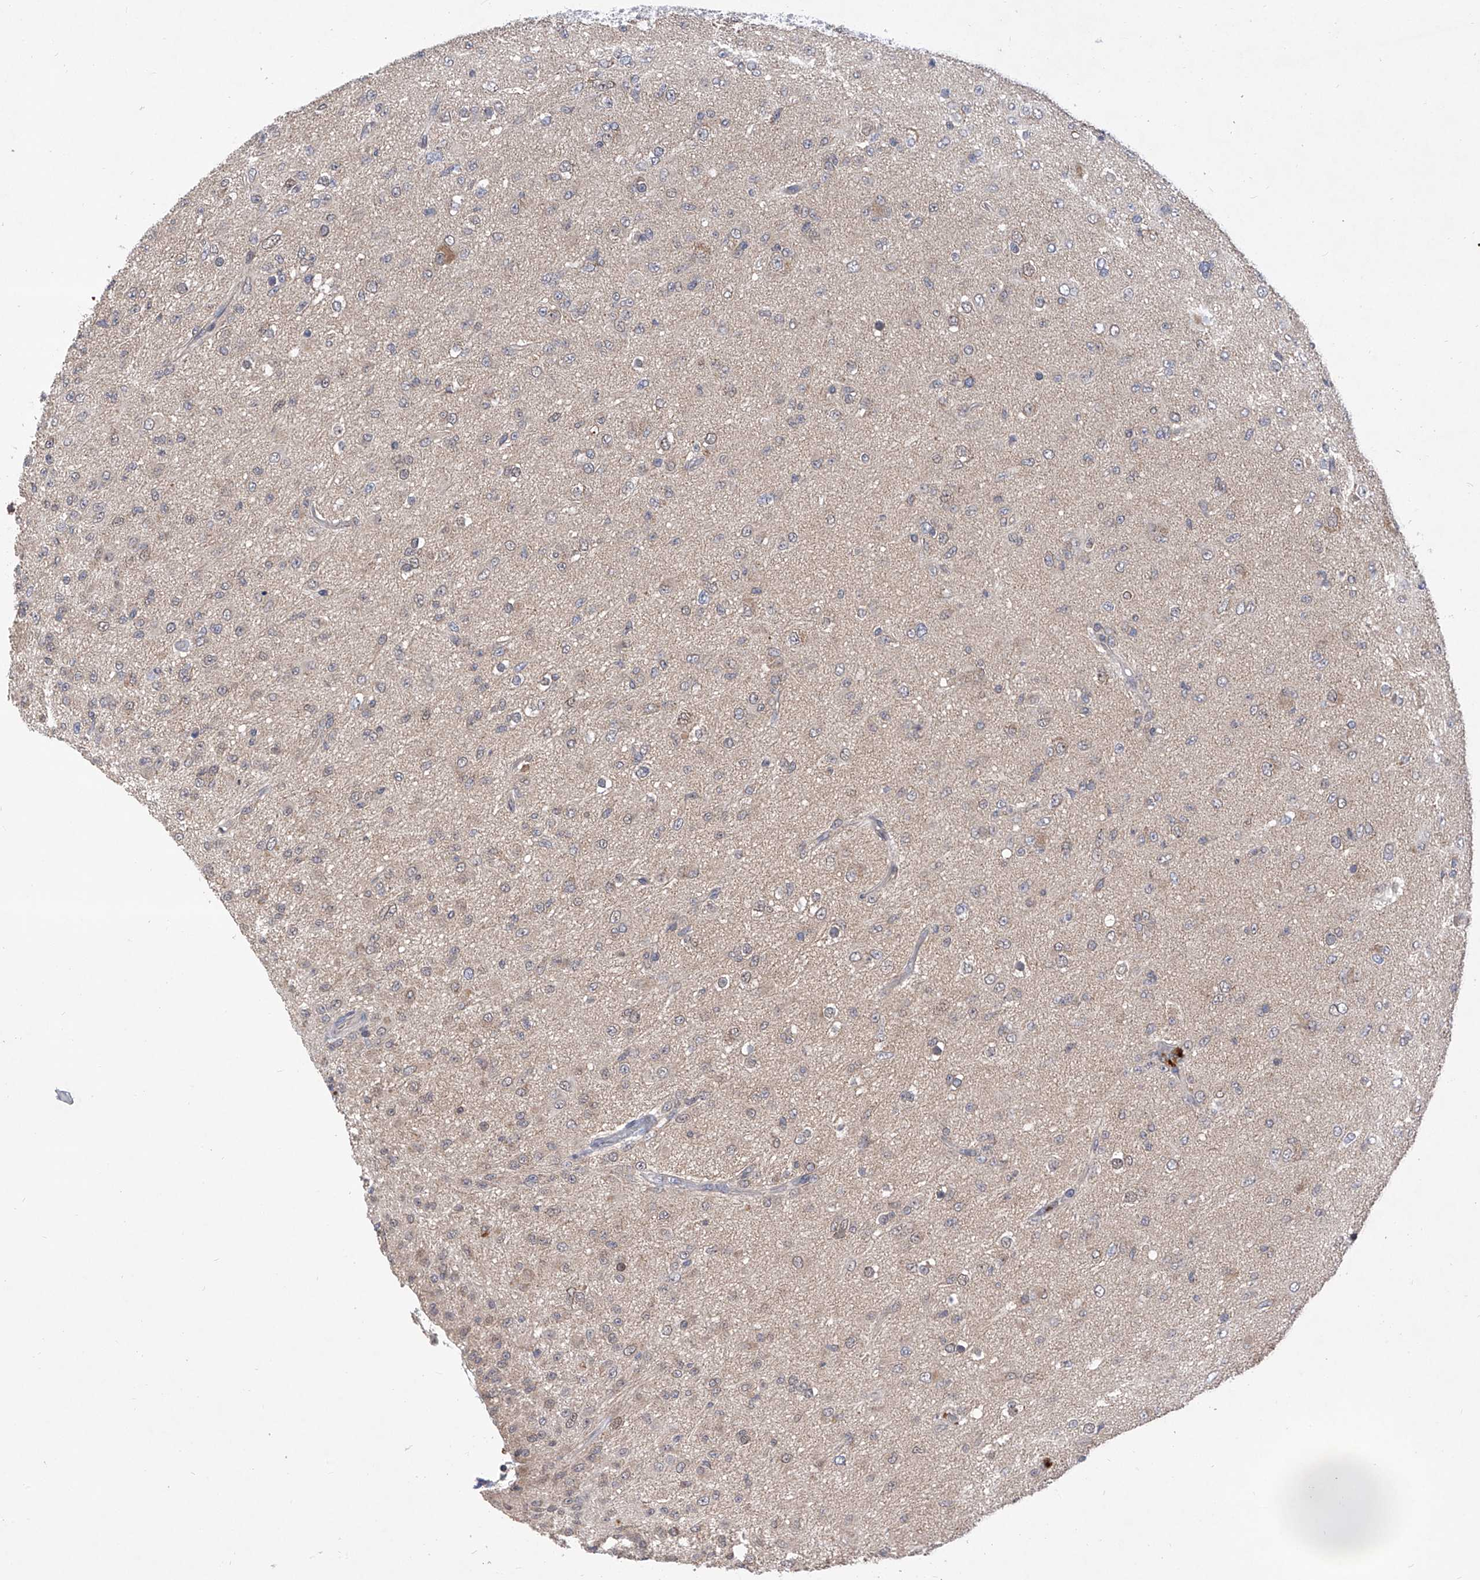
{"staining": {"intensity": "negative", "quantity": "none", "location": "none"}, "tissue": "glioma", "cell_type": "Tumor cells", "image_type": "cancer", "snomed": [{"axis": "morphology", "description": "Glioma, malignant, Low grade"}, {"axis": "topography", "description": "Brain"}], "caption": "Tumor cells show no significant protein expression in glioma.", "gene": "USP45", "patient": {"sex": "male", "age": 65}}